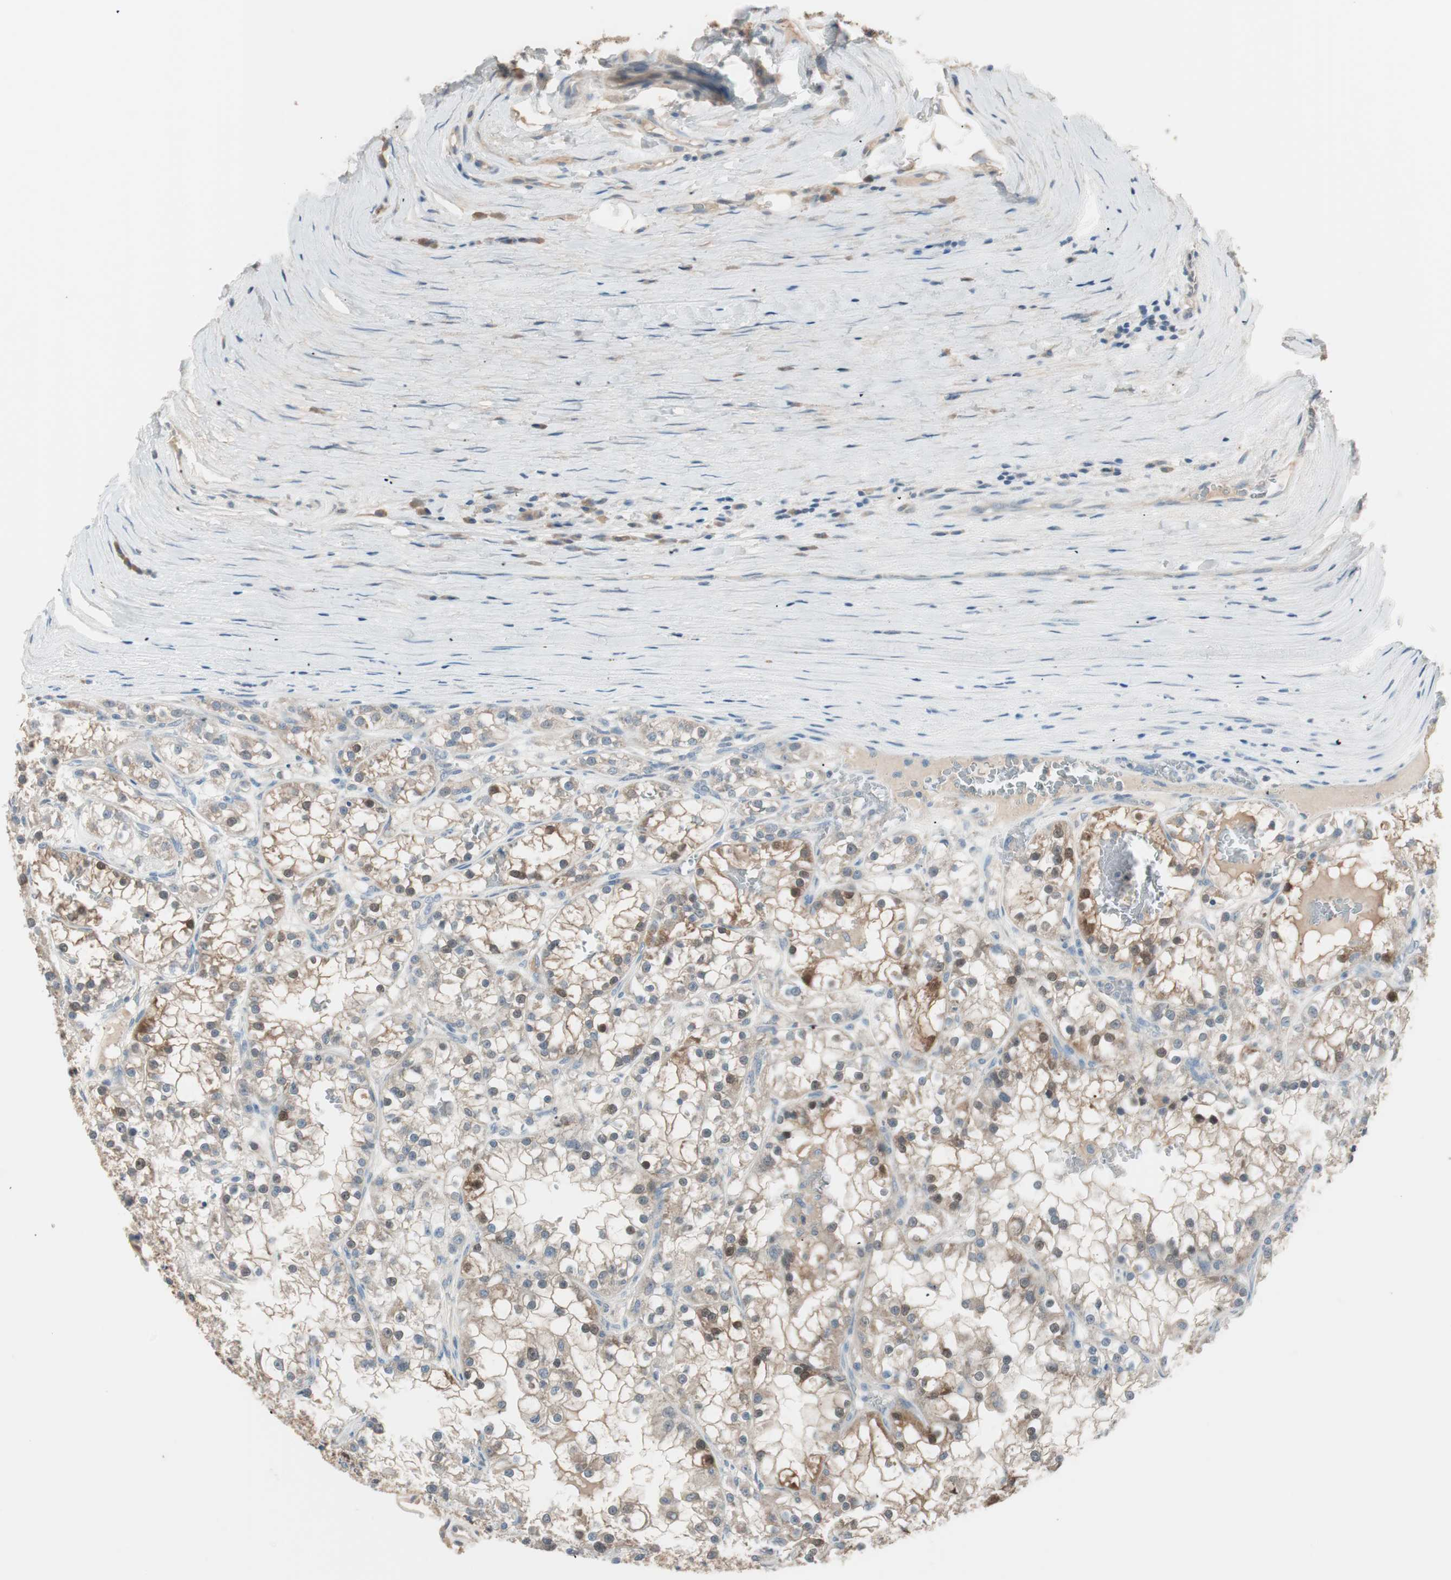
{"staining": {"intensity": "moderate", "quantity": "<25%", "location": "cytoplasmic/membranous,nuclear"}, "tissue": "renal cancer", "cell_type": "Tumor cells", "image_type": "cancer", "snomed": [{"axis": "morphology", "description": "Adenocarcinoma, NOS"}, {"axis": "topography", "description": "Kidney"}], "caption": "Immunohistochemistry (IHC) of human renal cancer demonstrates low levels of moderate cytoplasmic/membranous and nuclear expression in about <25% of tumor cells.", "gene": "KHK", "patient": {"sex": "female", "age": 52}}